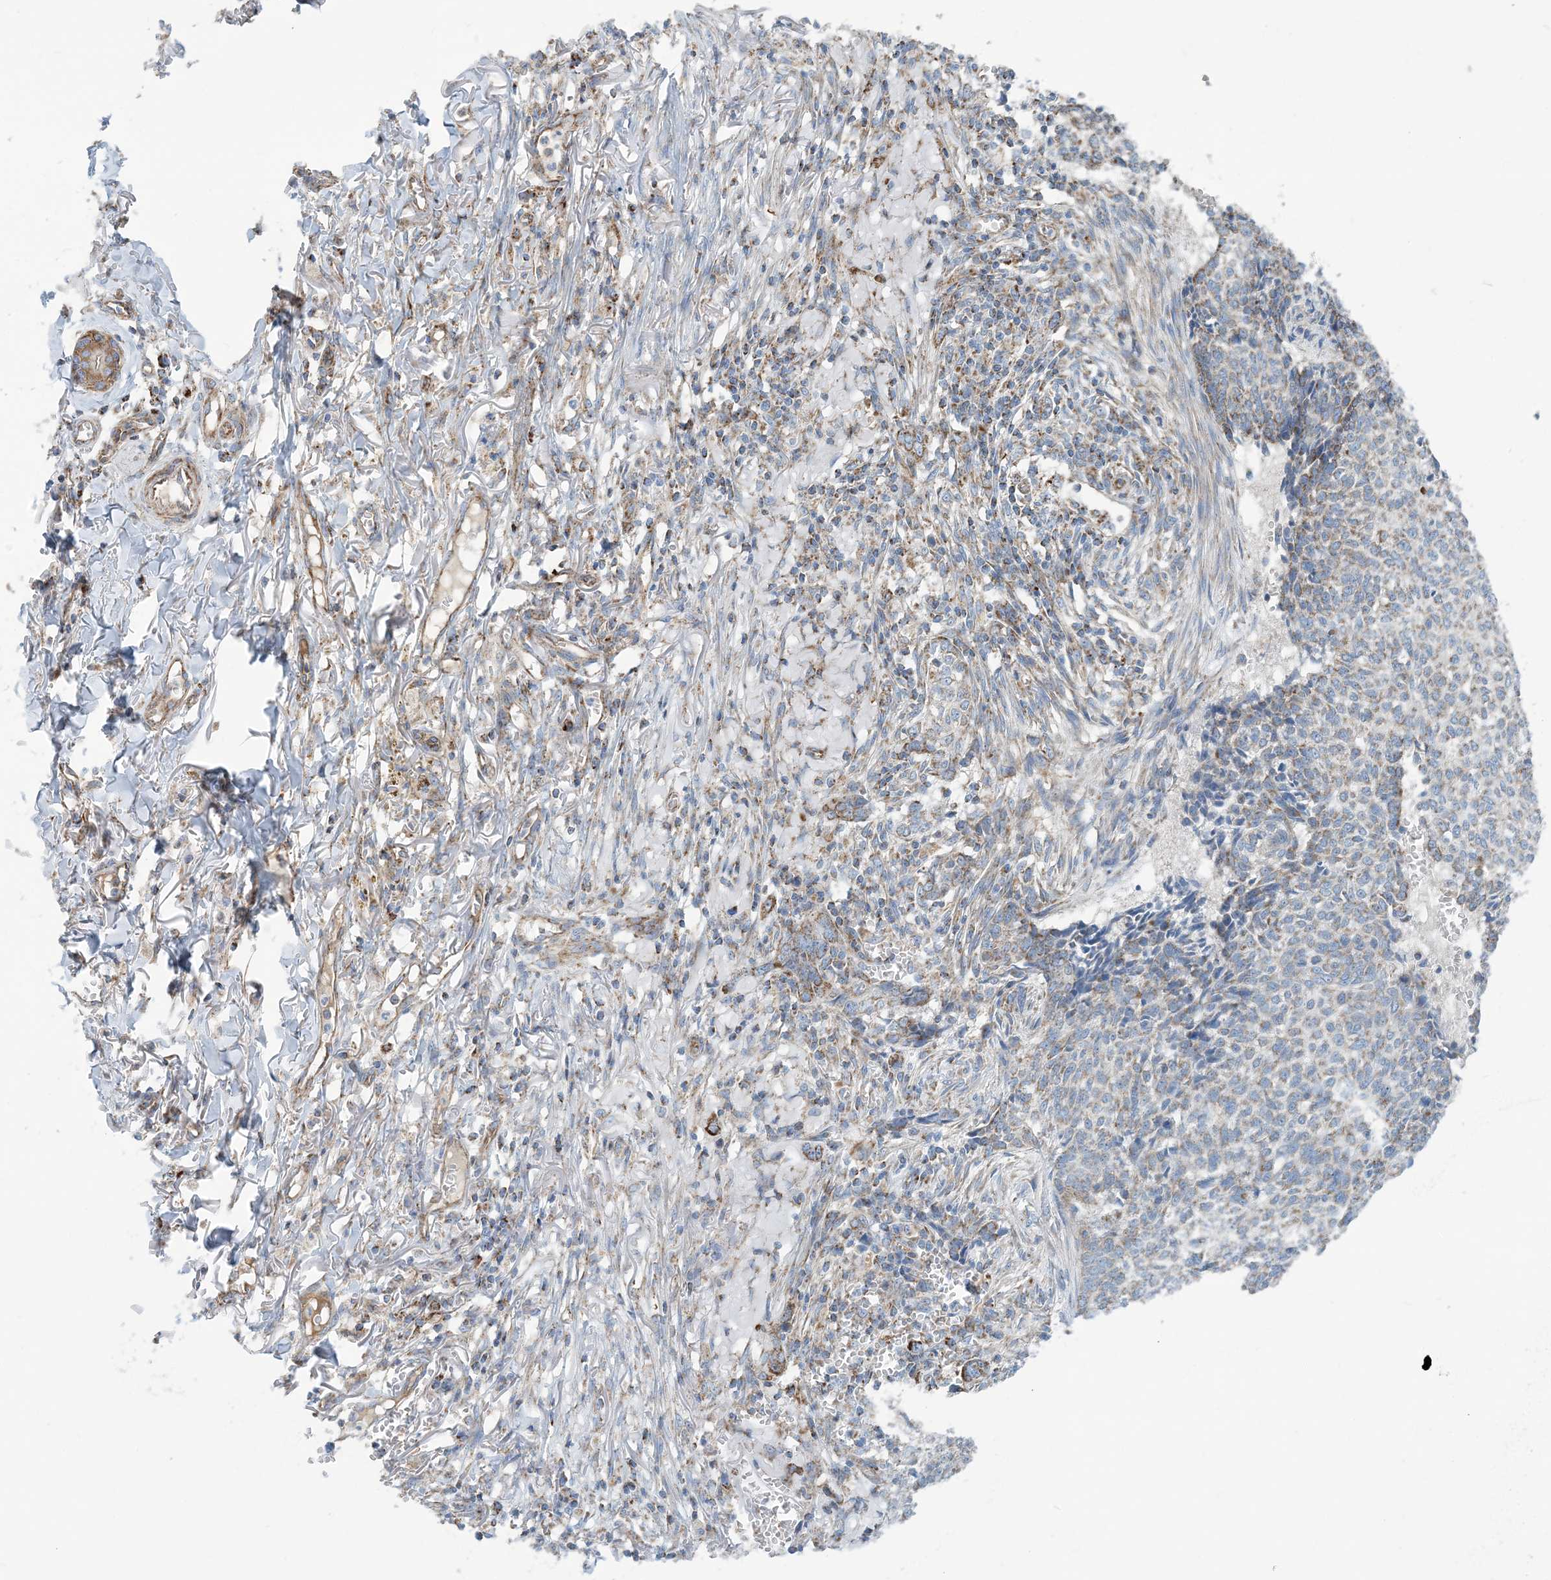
{"staining": {"intensity": "weak", "quantity": ">75%", "location": "cytoplasmic/membranous"}, "tissue": "skin cancer", "cell_type": "Tumor cells", "image_type": "cancer", "snomed": [{"axis": "morphology", "description": "Basal cell carcinoma"}, {"axis": "topography", "description": "Skin"}], "caption": "Skin basal cell carcinoma stained with DAB IHC exhibits low levels of weak cytoplasmic/membranous expression in about >75% of tumor cells.", "gene": "PHOSPHO2", "patient": {"sex": "male", "age": 85}}